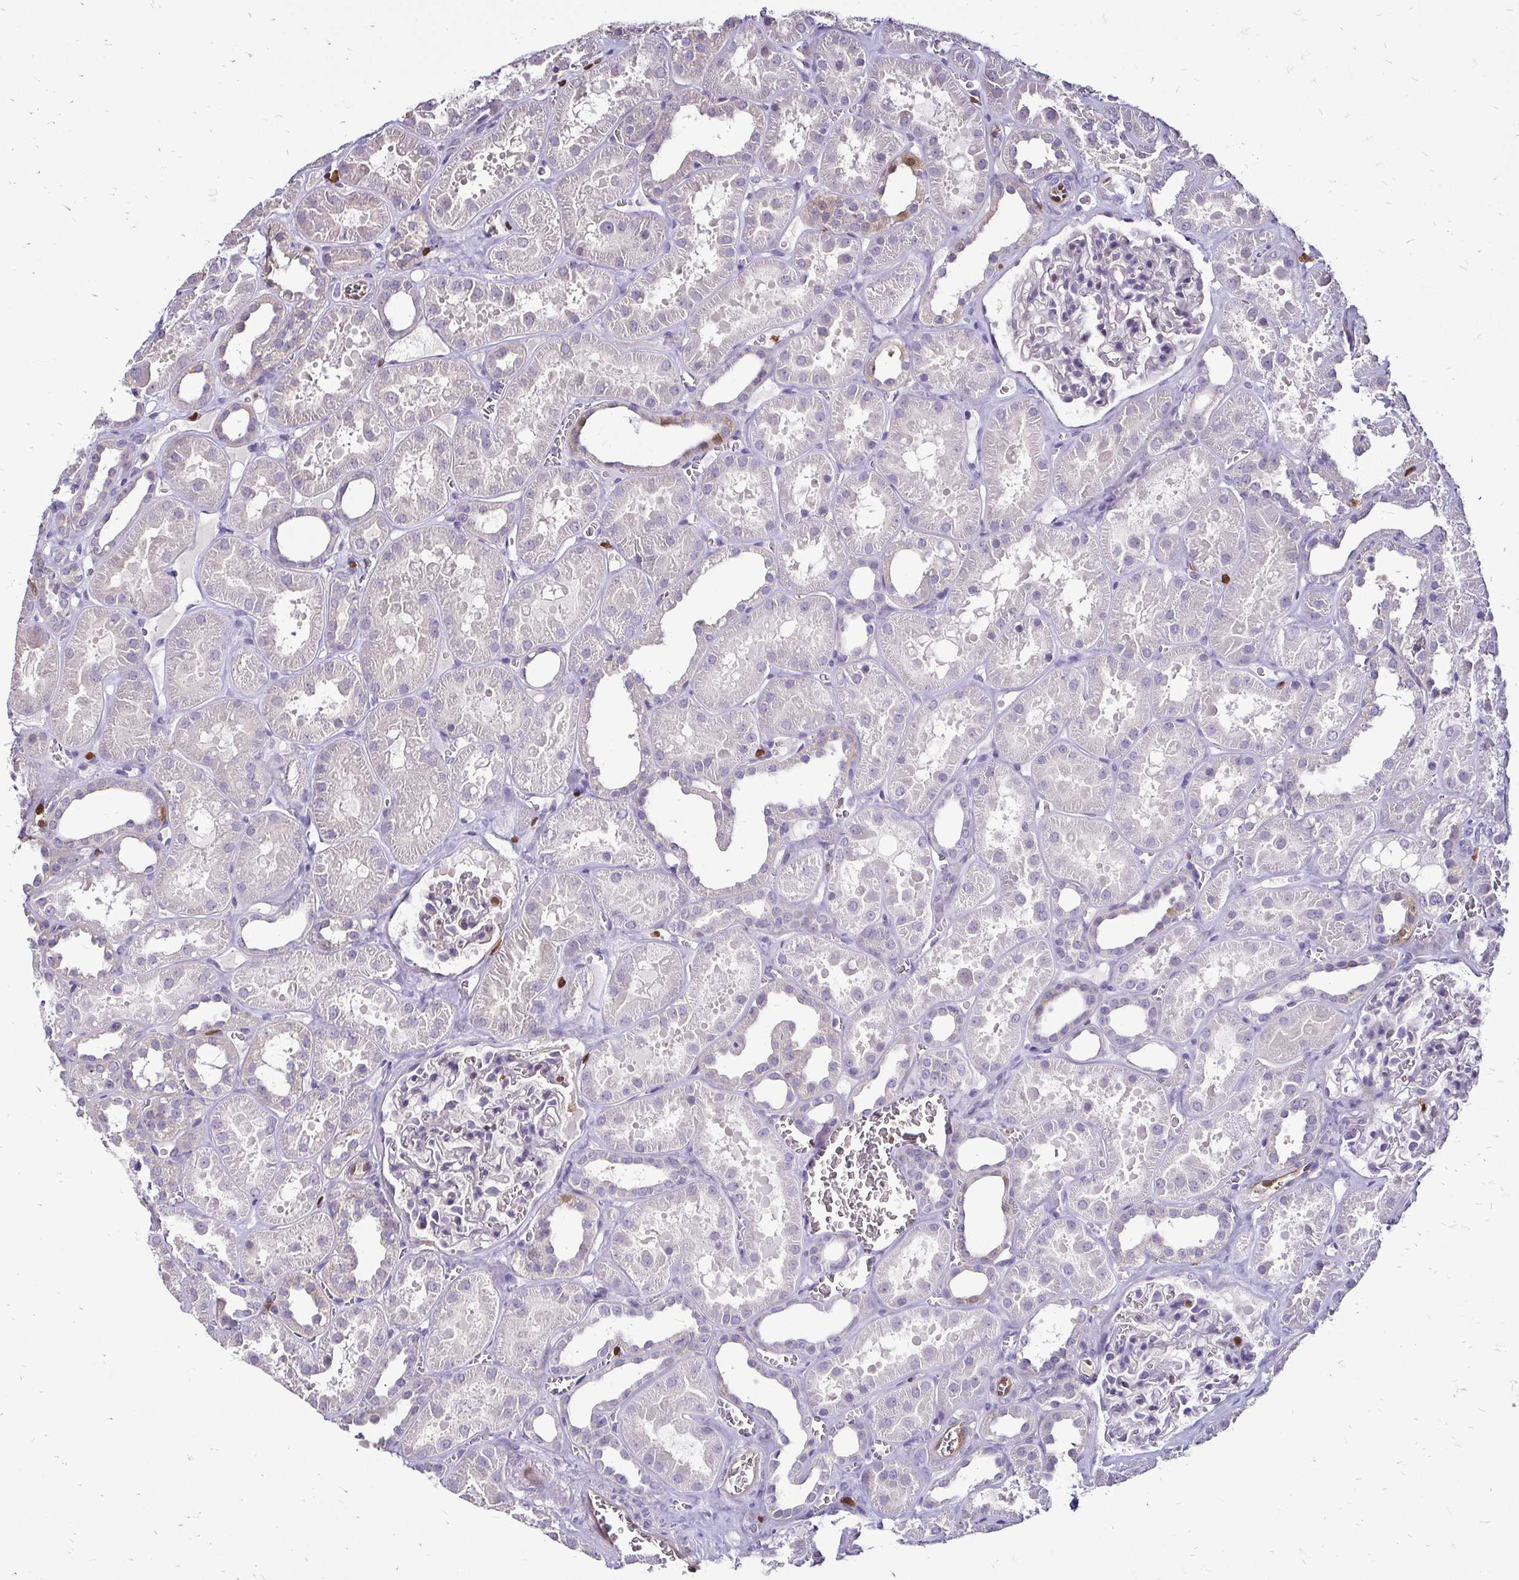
{"staining": {"intensity": "moderate", "quantity": "<25%", "location": "nuclear"}, "tissue": "kidney", "cell_type": "Cells in glomeruli", "image_type": "normal", "snomed": [{"axis": "morphology", "description": "Normal tissue, NOS"}, {"axis": "topography", "description": "Kidney"}], "caption": "Immunohistochemistry (IHC) staining of normal kidney, which demonstrates low levels of moderate nuclear expression in about <25% of cells in glomeruli indicating moderate nuclear protein staining. The staining was performed using DAB (3,3'-diaminobenzidine) (brown) for protein detection and nuclei were counterstained in hematoxylin (blue).", "gene": "ZFP1", "patient": {"sex": "female", "age": 41}}